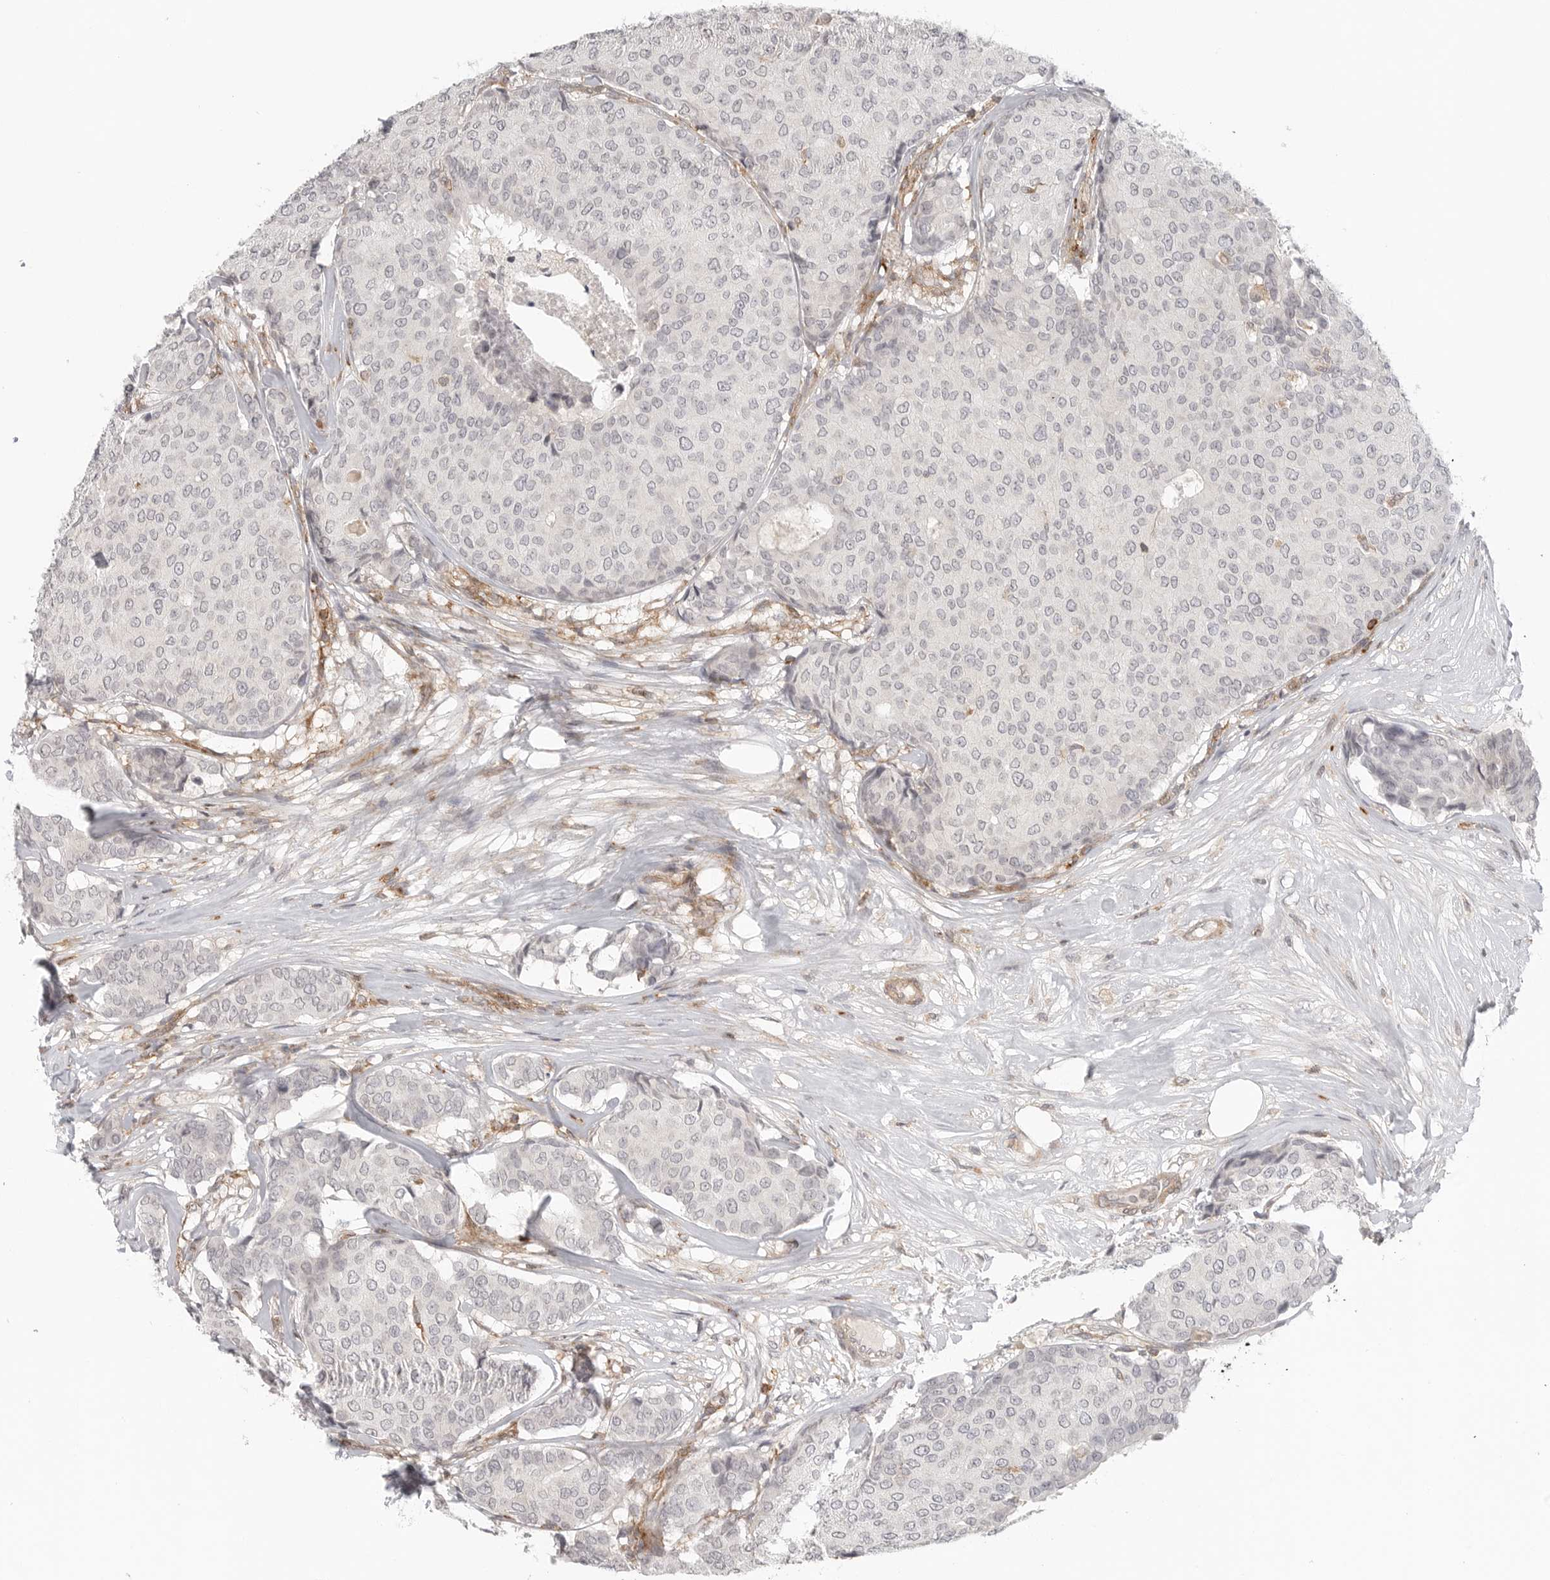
{"staining": {"intensity": "negative", "quantity": "none", "location": "none"}, "tissue": "breast cancer", "cell_type": "Tumor cells", "image_type": "cancer", "snomed": [{"axis": "morphology", "description": "Duct carcinoma"}, {"axis": "topography", "description": "Breast"}], "caption": "There is no significant staining in tumor cells of breast cancer (intraductal carcinoma). (DAB IHC with hematoxylin counter stain).", "gene": "SH3KBP1", "patient": {"sex": "female", "age": 75}}